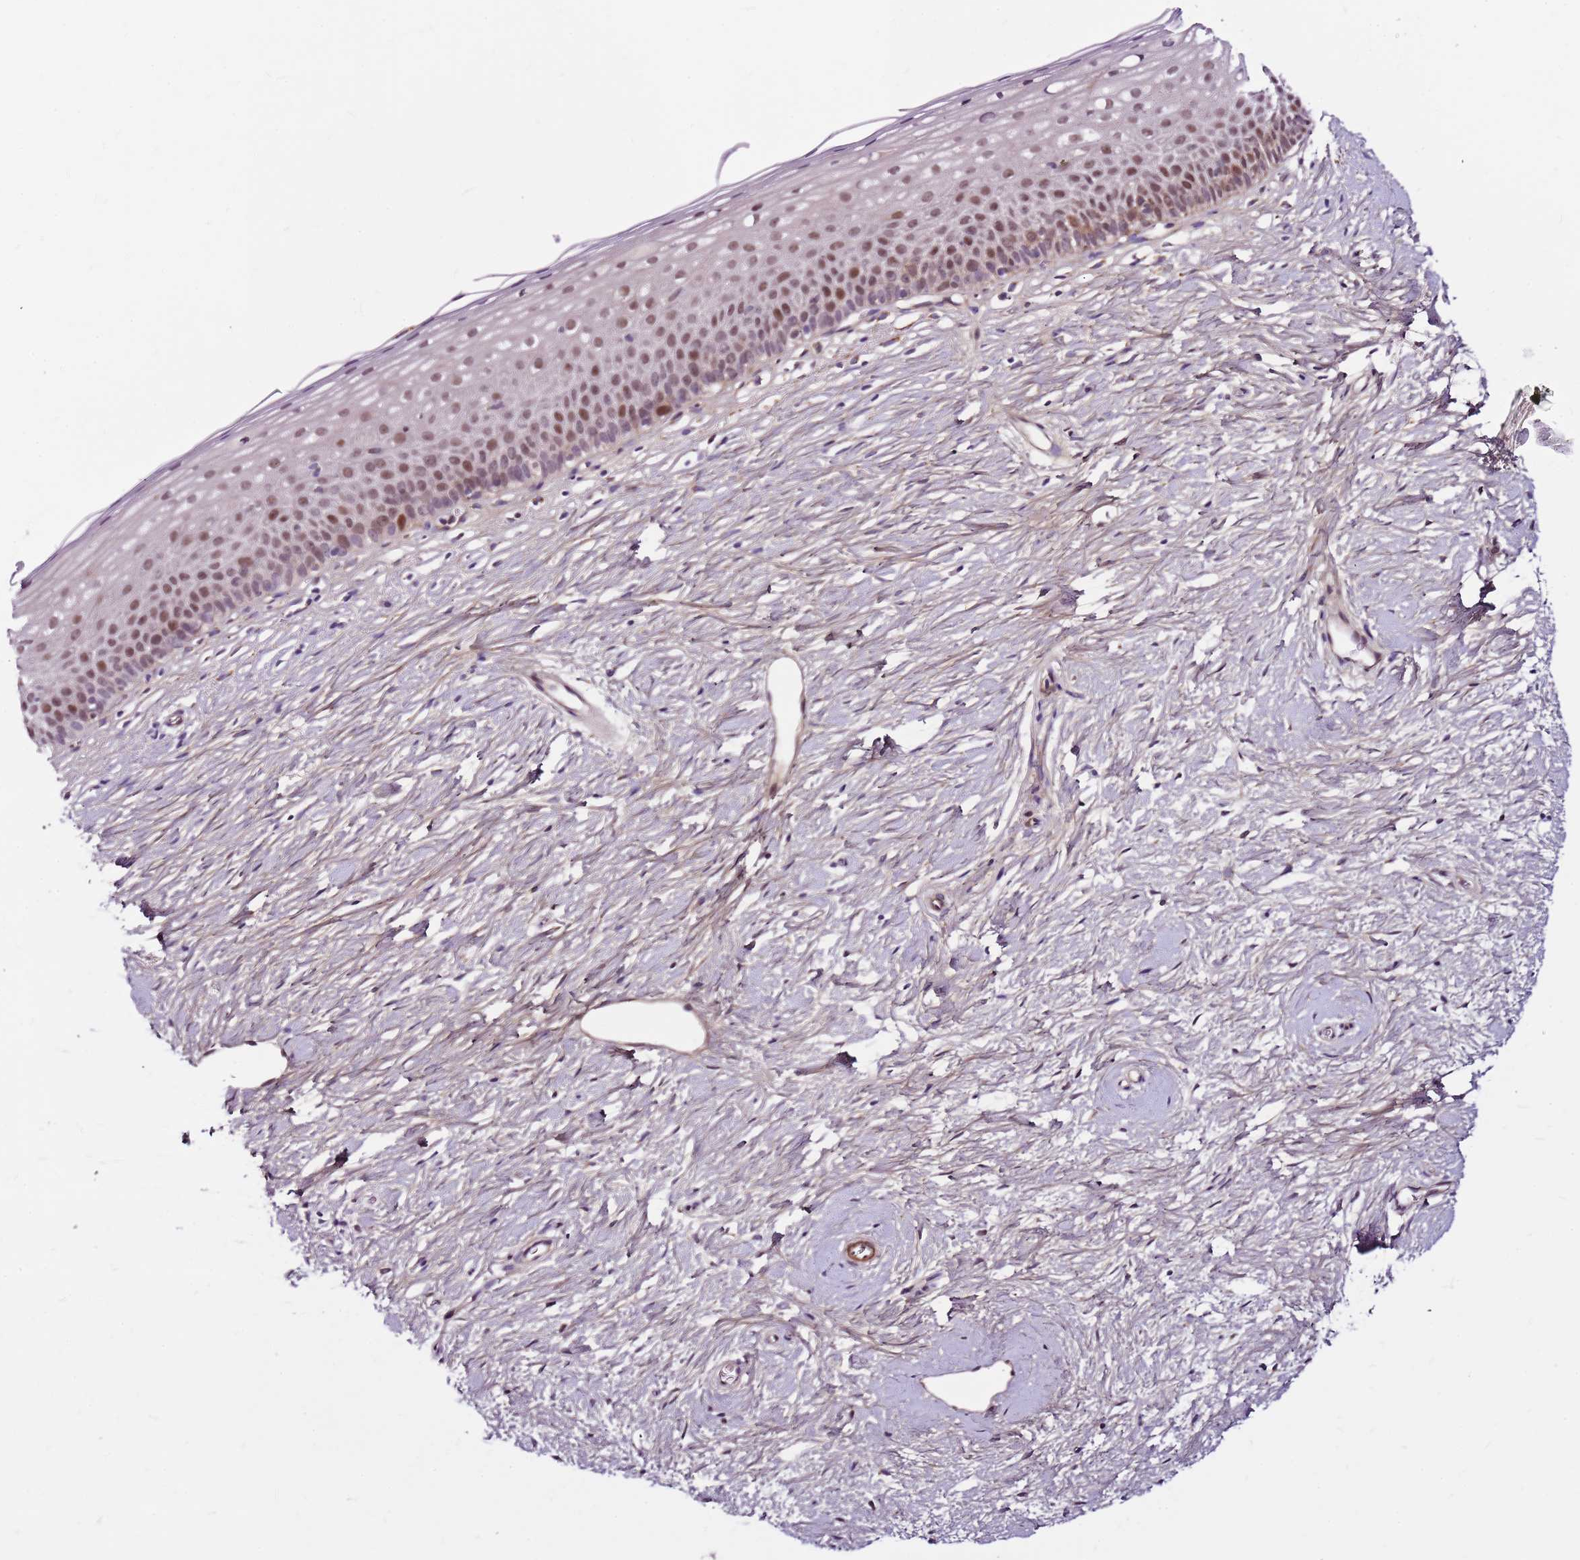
{"staining": {"intensity": "weak", "quantity": "25%-75%", "location": "cytoplasmic/membranous"}, "tissue": "cervix", "cell_type": "Glandular cells", "image_type": "normal", "snomed": [{"axis": "morphology", "description": "Normal tissue, NOS"}, {"axis": "topography", "description": "Cervix"}], "caption": "Protein expression analysis of normal cervix exhibits weak cytoplasmic/membranous staining in approximately 25%-75% of glandular cells.", "gene": "POLE3", "patient": {"sex": "female", "age": 57}}